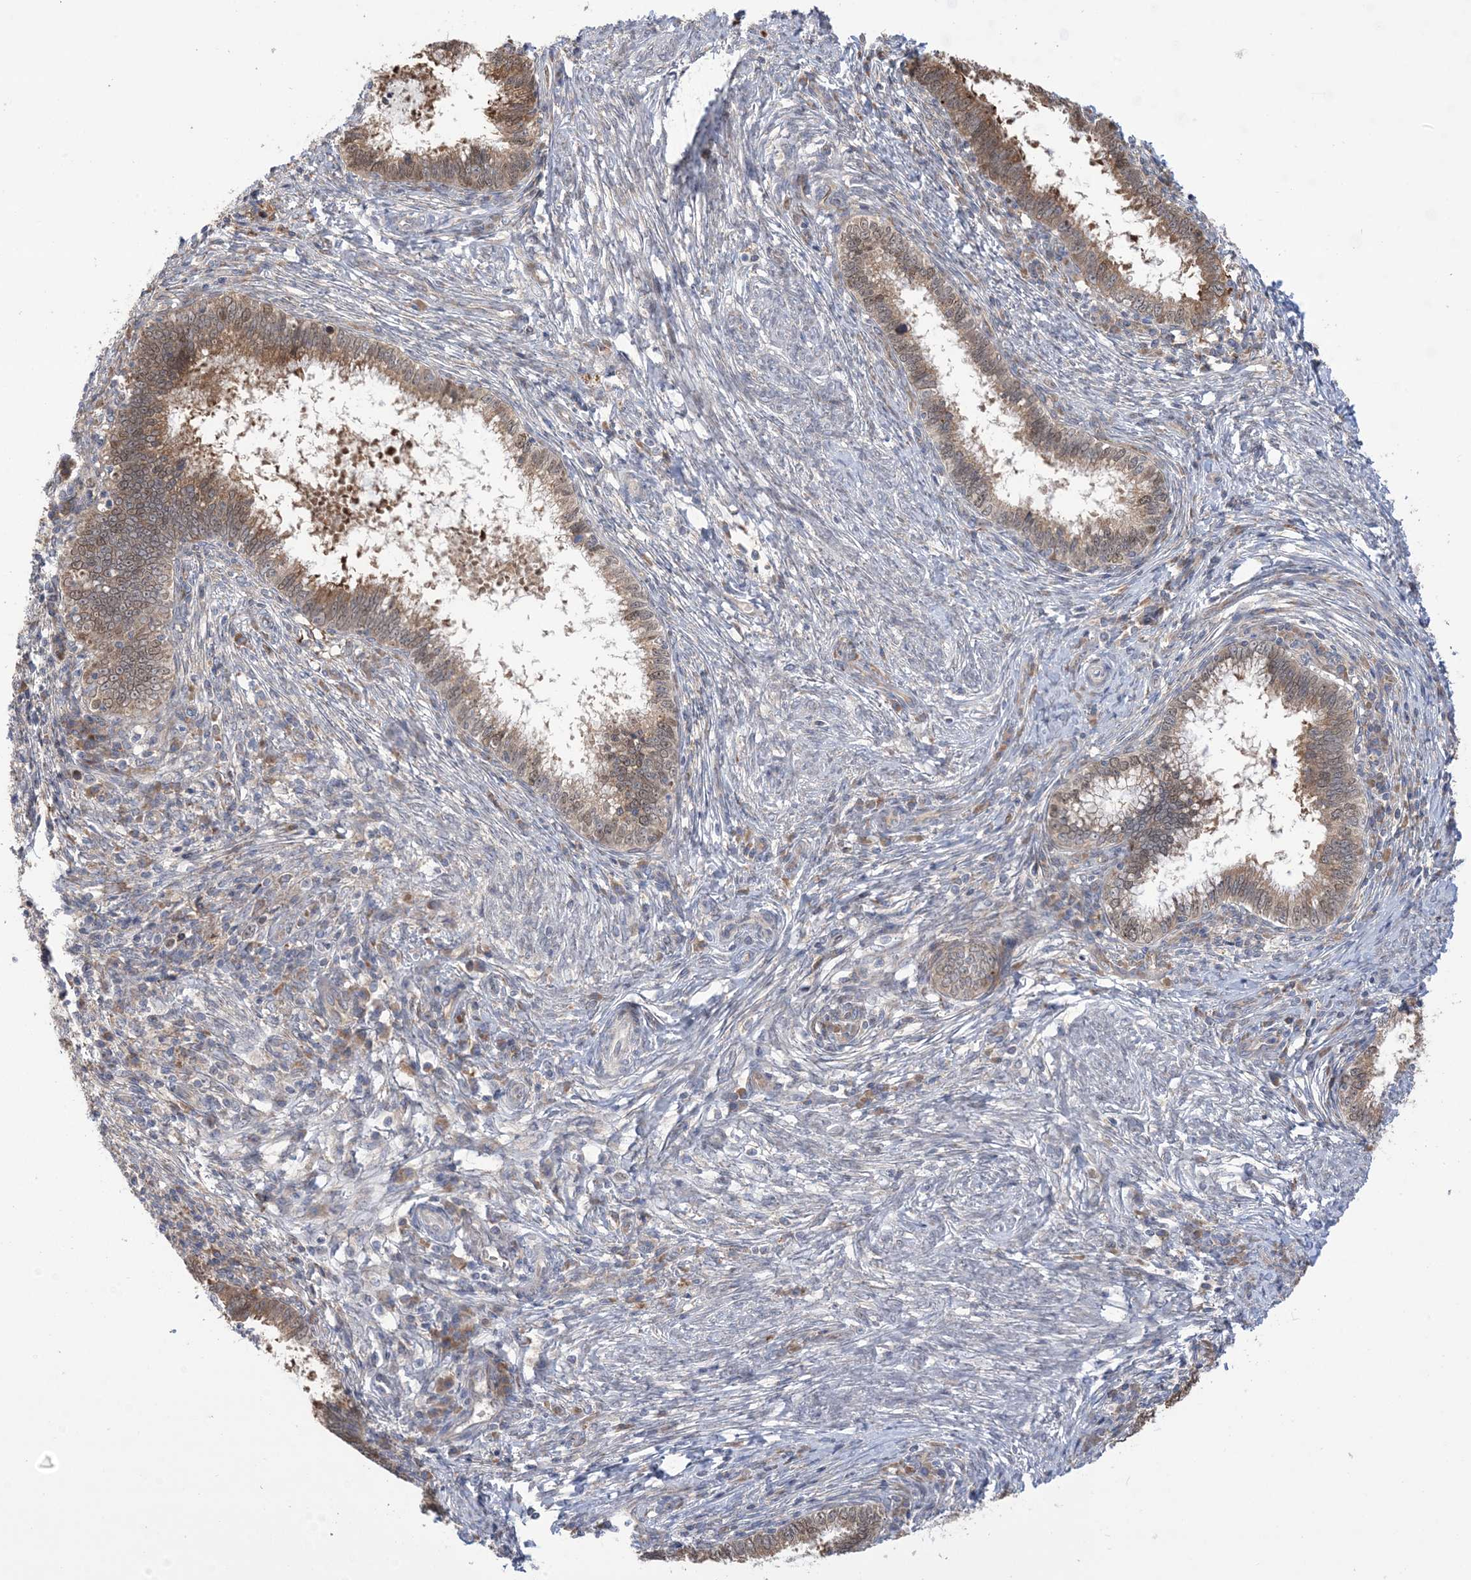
{"staining": {"intensity": "moderate", "quantity": ">75%", "location": "cytoplasmic/membranous"}, "tissue": "cervical cancer", "cell_type": "Tumor cells", "image_type": "cancer", "snomed": [{"axis": "morphology", "description": "Adenocarcinoma, NOS"}, {"axis": "topography", "description": "Cervix"}], "caption": "The immunohistochemical stain labels moderate cytoplasmic/membranous staining in tumor cells of cervical cancer tissue.", "gene": "CLEC16A", "patient": {"sex": "female", "age": 36}}